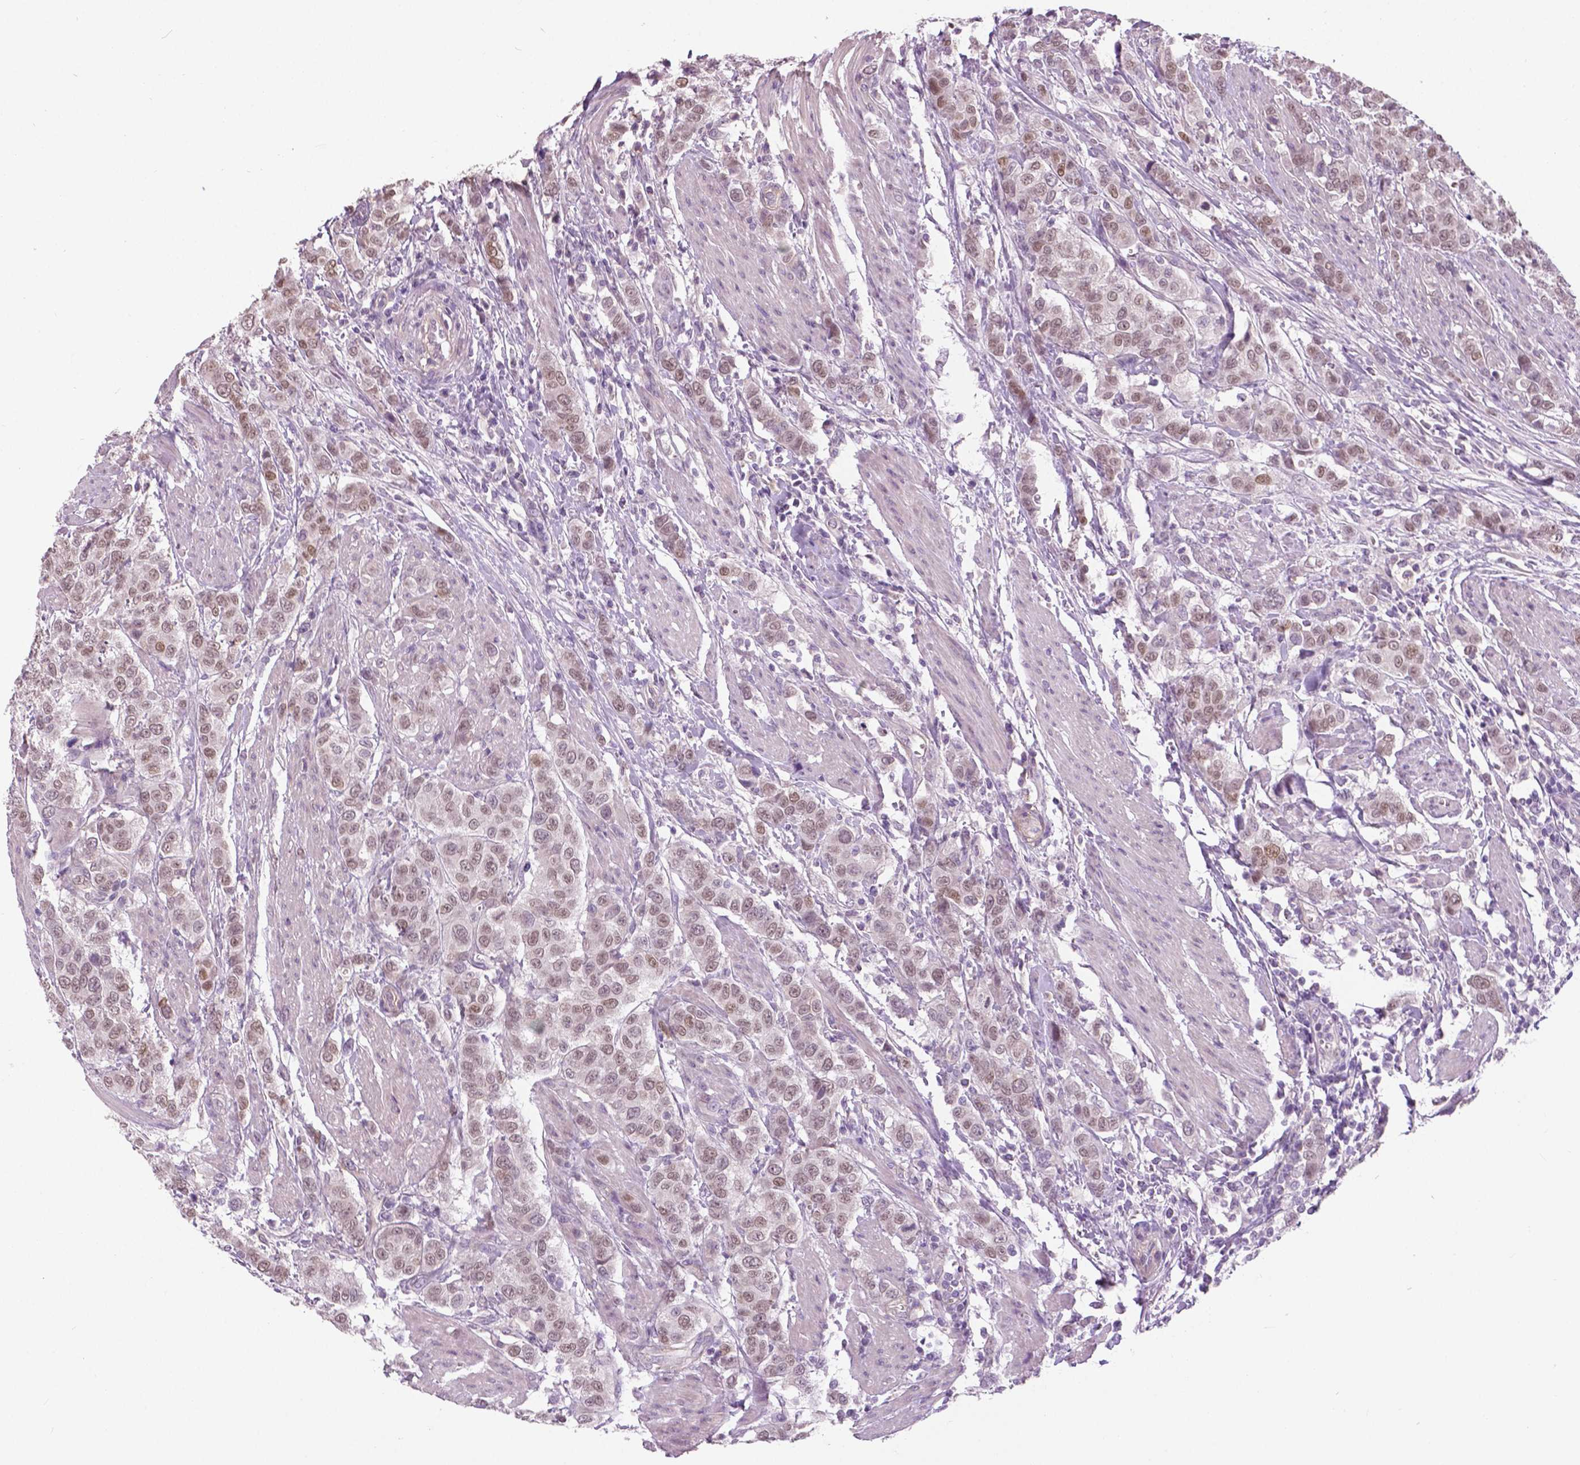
{"staining": {"intensity": "weak", "quantity": ">75%", "location": "nuclear"}, "tissue": "urothelial cancer", "cell_type": "Tumor cells", "image_type": "cancer", "snomed": [{"axis": "morphology", "description": "Urothelial carcinoma, High grade"}, {"axis": "topography", "description": "Urinary bladder"}], "caption": "Immunohistochemistry (IHC) (DAB (3,3'-diaminobenzidine)) staining of urothelial cancer shows weak nuclear protein staining in approximately >75% of tumor cells.", "gene": "FOXA1", "patient": {"sex": "female", "age": 58}}